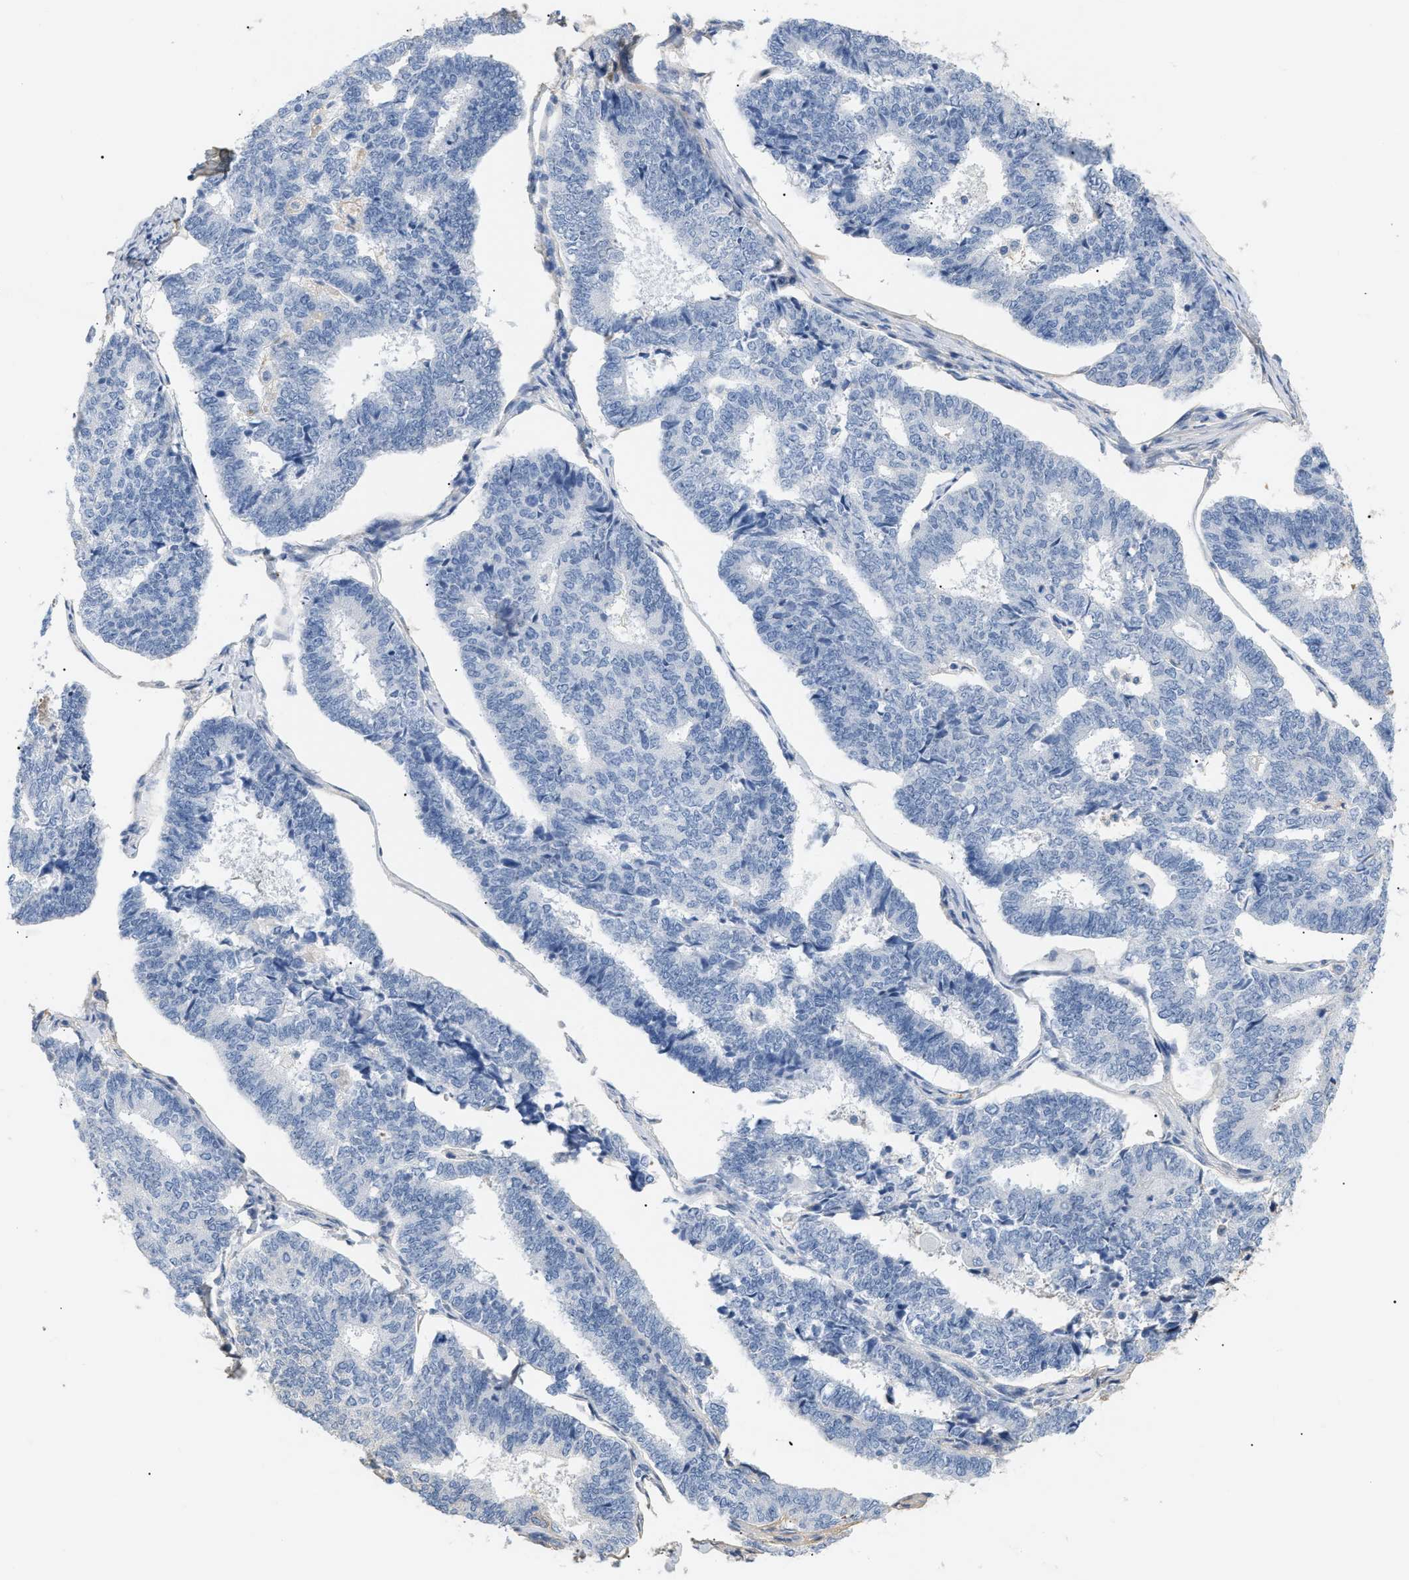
{"staining": {"intensity": "negative", "quantity": "none", "location": "none"}, "tissue": "endometrial cancer", "cell_type": "Tumor cells", "image_type": "cancer", "snomed": [{"axis": "morphology", "description": "Adenocarcinoma, NOS"}, {"axis": "topography", "description": "Endometrium"}], "caption": "Human endometrial cancer (adenocarcinoma) stained for a protein using IHC displays no staining in tumor cells.", "gene": "CFH", "patient": {"sex": "female", "age": 70}}